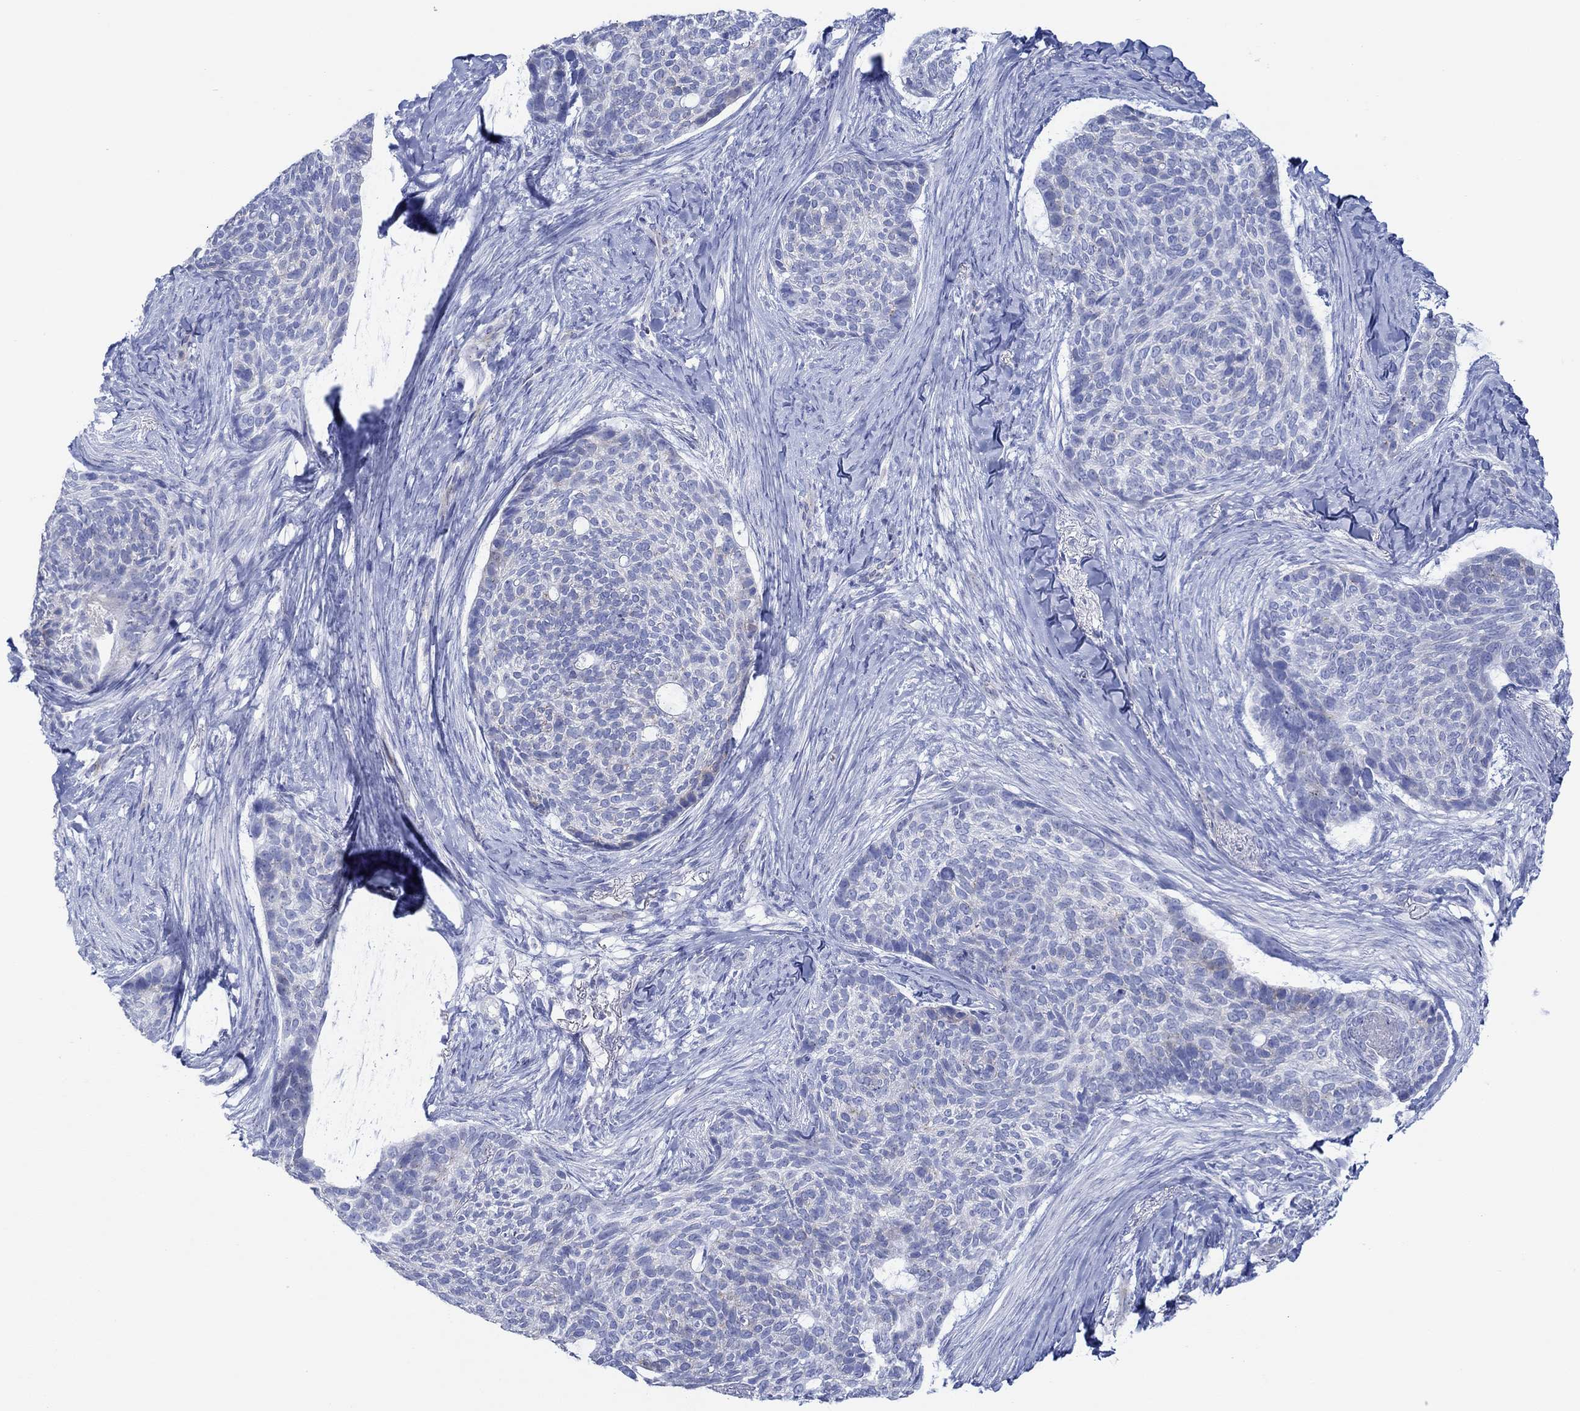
{"staining": {"intensity": "weak", "quantity": "<25%", "location": "cytoplasmic/membranous"}, "tissue": "skin cancer", "cell_type": "Tumor cells", "image_type": "cancer", "snomed": [{"axis": "morphology", "description": "Basal cell carcinoma"}, {"axis": "topography", "description": "Skin"}], "caption": "This is a micrograph of immunohistochemistry staining of skin basal cell carcinoma, which shows no staining in tumor cells.", "gene": "IGFBP6", "patient": {"sex": "female", "age": 69}}